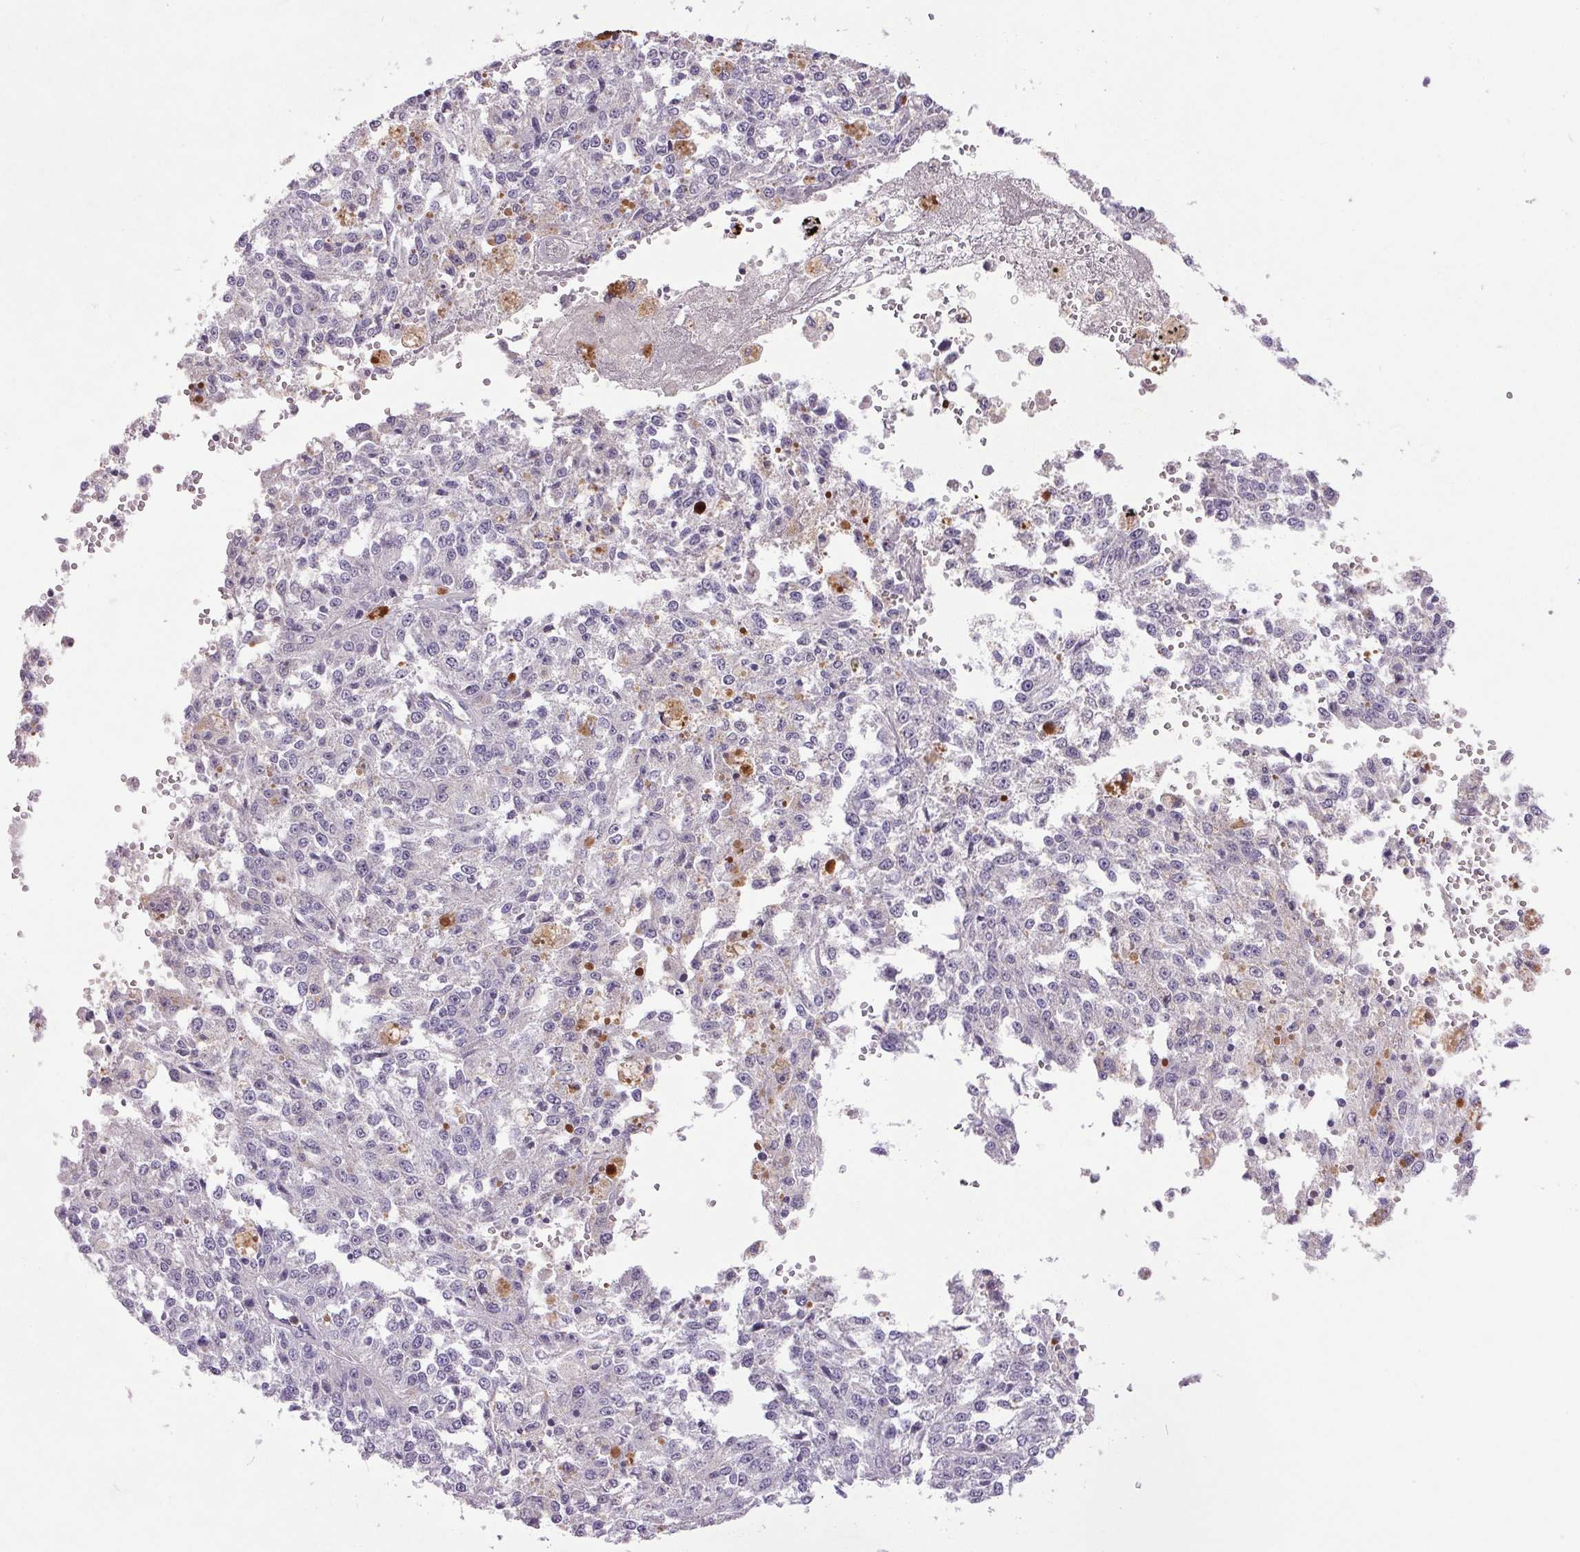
{"staining": {"intensity": "negative", "quantity": "none", "location": "none"}, "tissue": "melanoma", "cell_type": "Tumor cells", "image_type": "cancer", "snomed": [{"axis": "morphology", "description": "Malignant melanoma, Metastatic site"}, {"axis": "topography", "description": "Lymph node"}], "caption": "Immunohistochemical staining of human melanoma displays no significant expression in tumor cells.", "gene": "TRDN", "patient": {"sex": "female", "age": 64}}